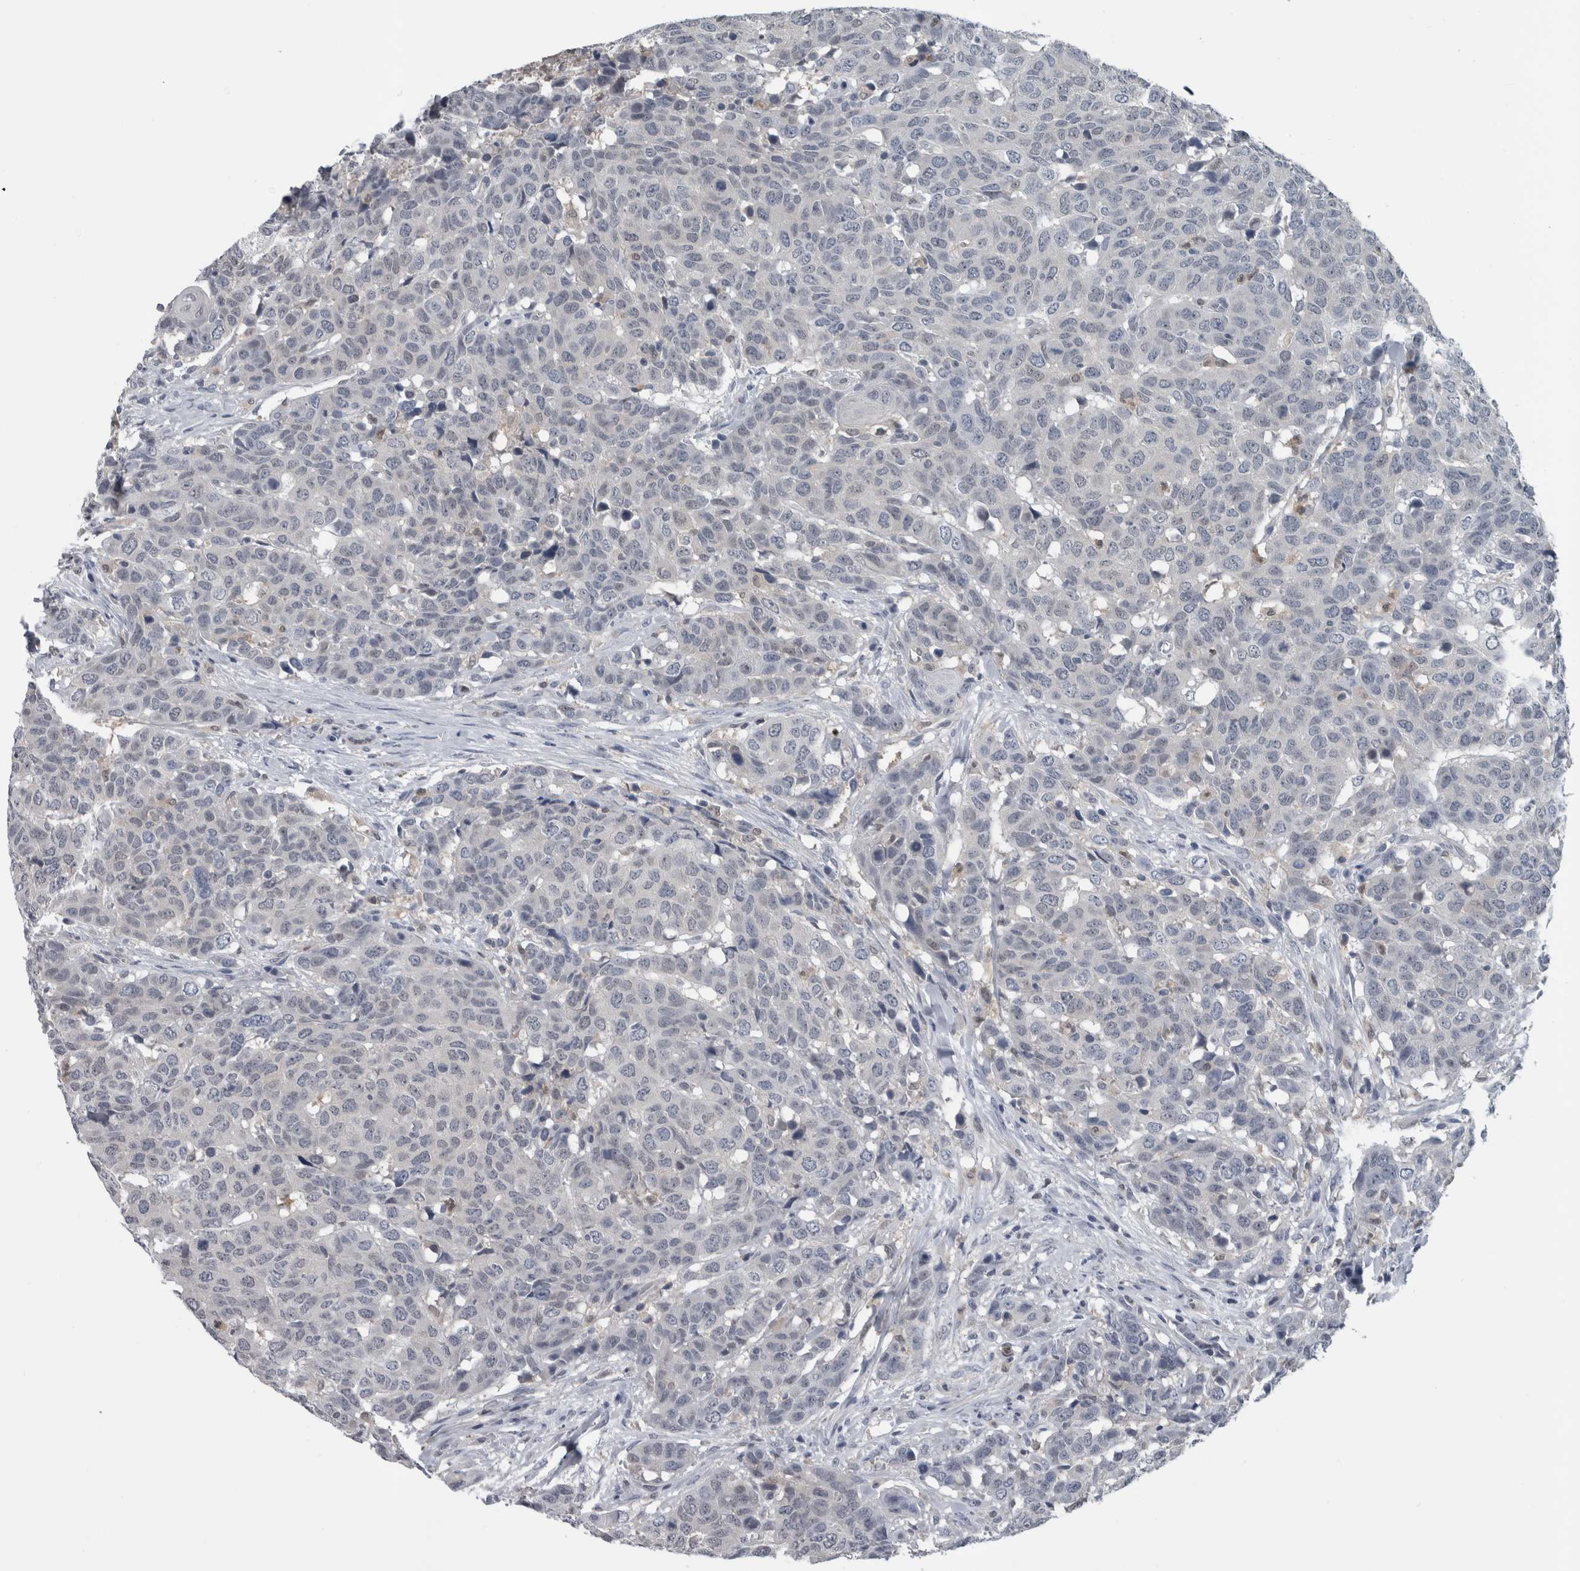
{"staining": {"intensity": "negative", "quantity": "none", "location": "none"}, "tissue": "head and neck cancer", "cell_type": "Tumor cells", "image_type": "cancer", "snomed": [{"axis": "morphology", "description": "Squamous cell carcinoma, NOS"}, {"axis": "topography", "description": "Head-Neck"}], "caption": "IHC micrograph of human head and neck cancer (squamous cell carcinoma) stained for a protein (brown), which exhibits no expression in tumor cells.", "gene": "NAPRT", "patient": {"sex": "male", "age": 66}}